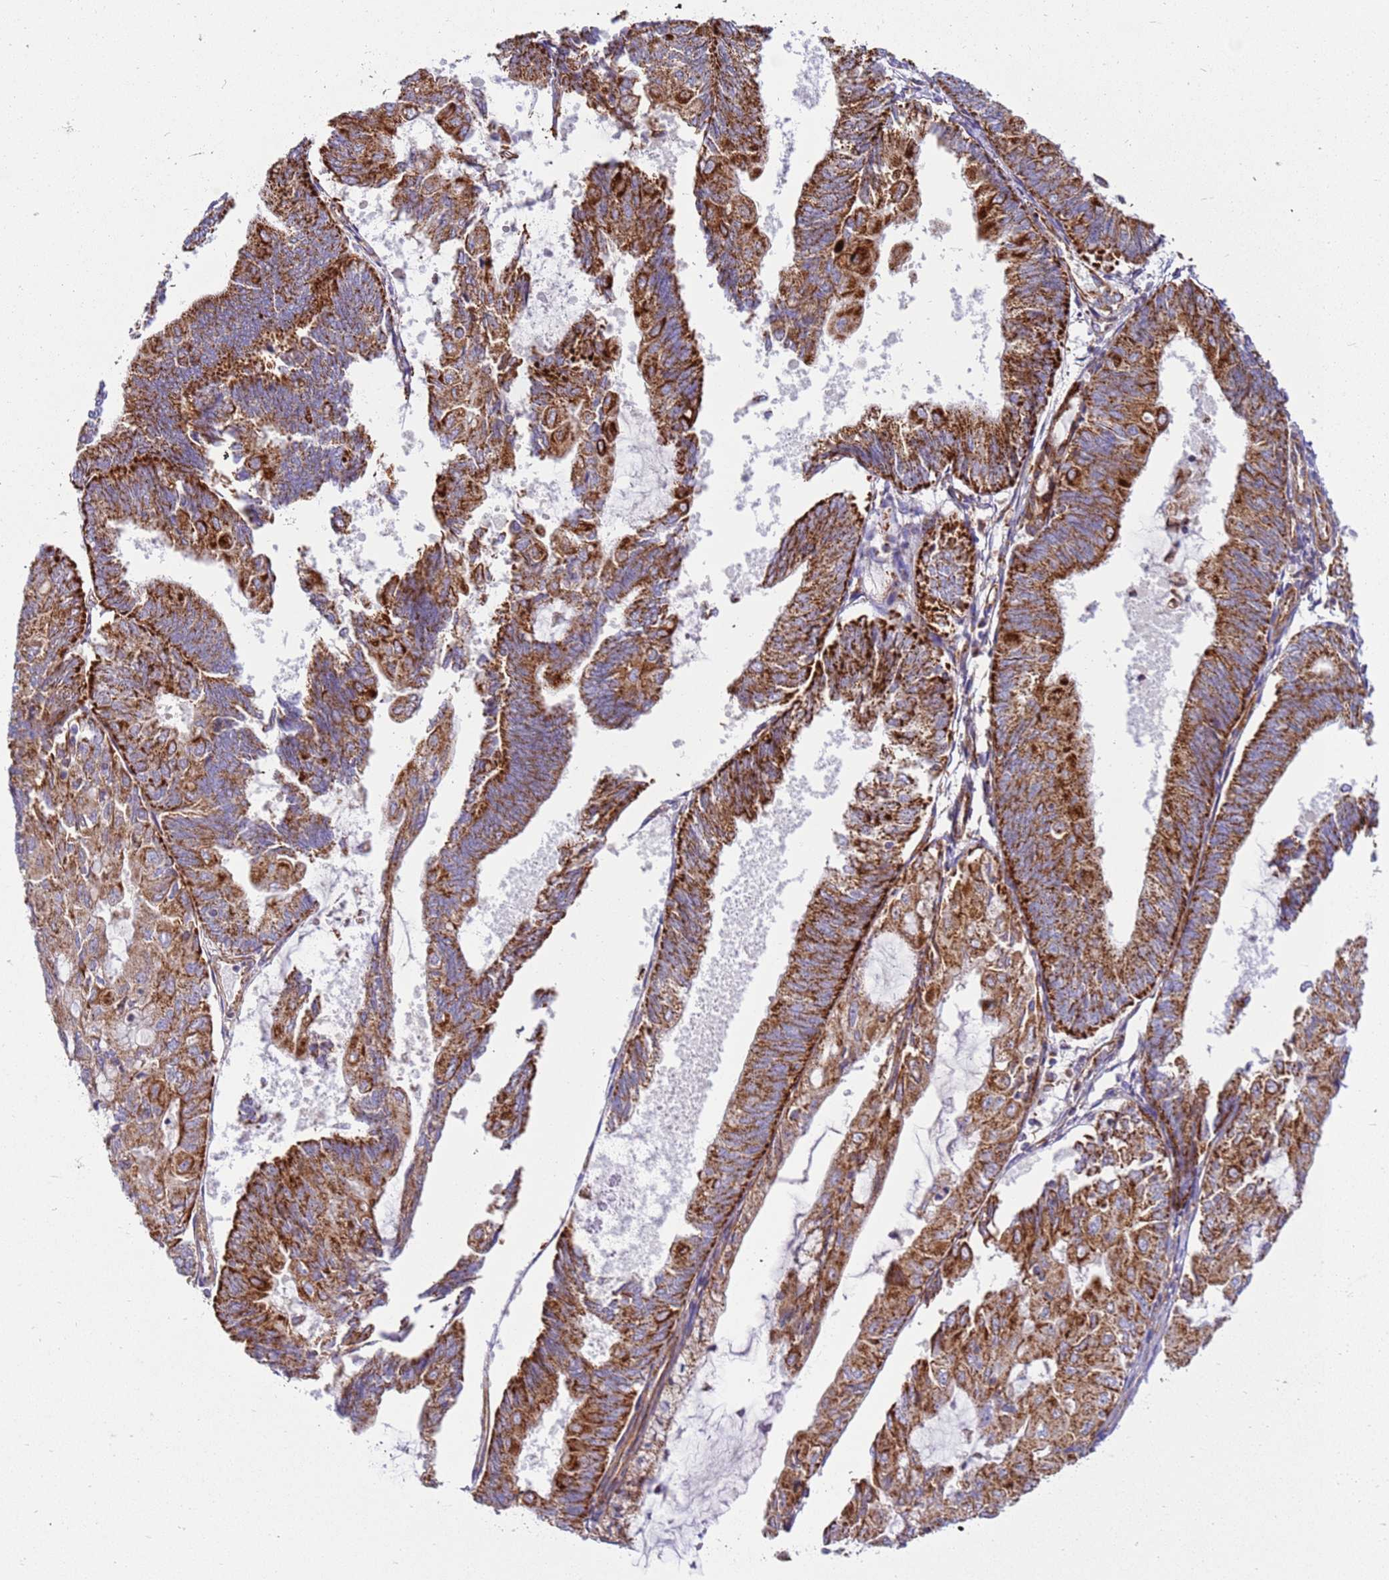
{"staining": {"intensity": "moderate", "quantity": ">75%", "location": "cytoplasmic/membranous"}, "tissue": "endometrial cancer", "cell_type": "Tumor cells", "image_type": "cancer", "snomed": [{"axis": "morphology", "description": "Adenocarcinoma, NOS"}, {"axis": "topography", "description": "Endometrium"}], "caption": "There is medium levels of moderate cytoplasmic/membranous staining in tumor cells of endometrial adenocarcinoma, as demonstrated by immunohistochemical staining (brown color).", "gene": "MRPL20", "patient": {"sex": "female", "age": 81}}